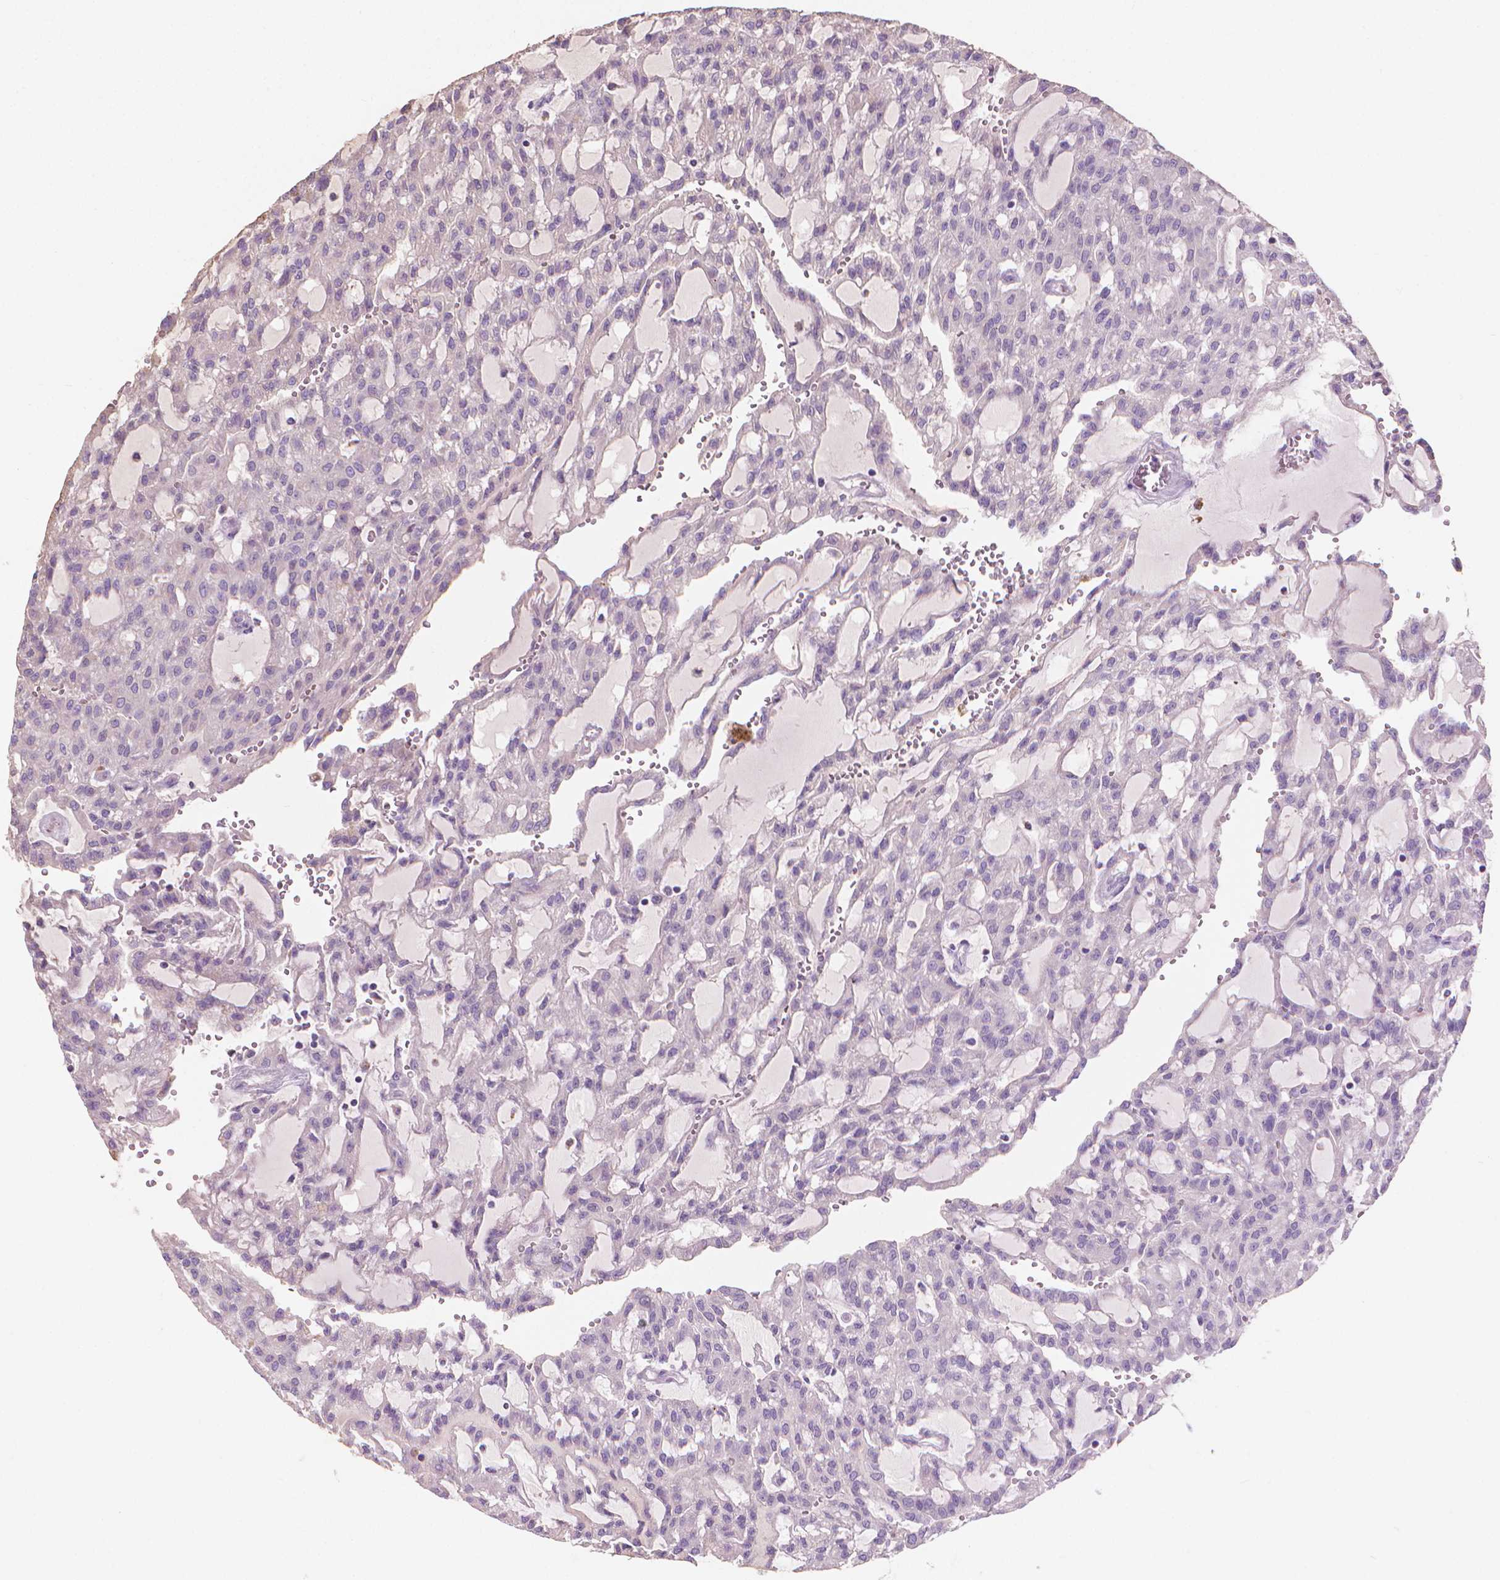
{"staining": {"intensity": "negative", "quantity": "none", "location": "none"}, "tissue": "renal cancer", "cell_type": "Tumor cells", "image_type": "cancer", "snomed": [{"axis": "morphology", "description": "Adenocarcinoma, NOS"}, {"axis": "topography", "description": "Kidney"}], "caption": "Immunohistochemistry (IHC) photomicrograph of neoplastic tissue: adenocarcinoma (renal) stained with DAB (3,3'-diaminobenzidine) shows no significant protein staining in tumor cells.", "gene": "CABCOCO1", "patient": {"sex": "male", "age": 63}}